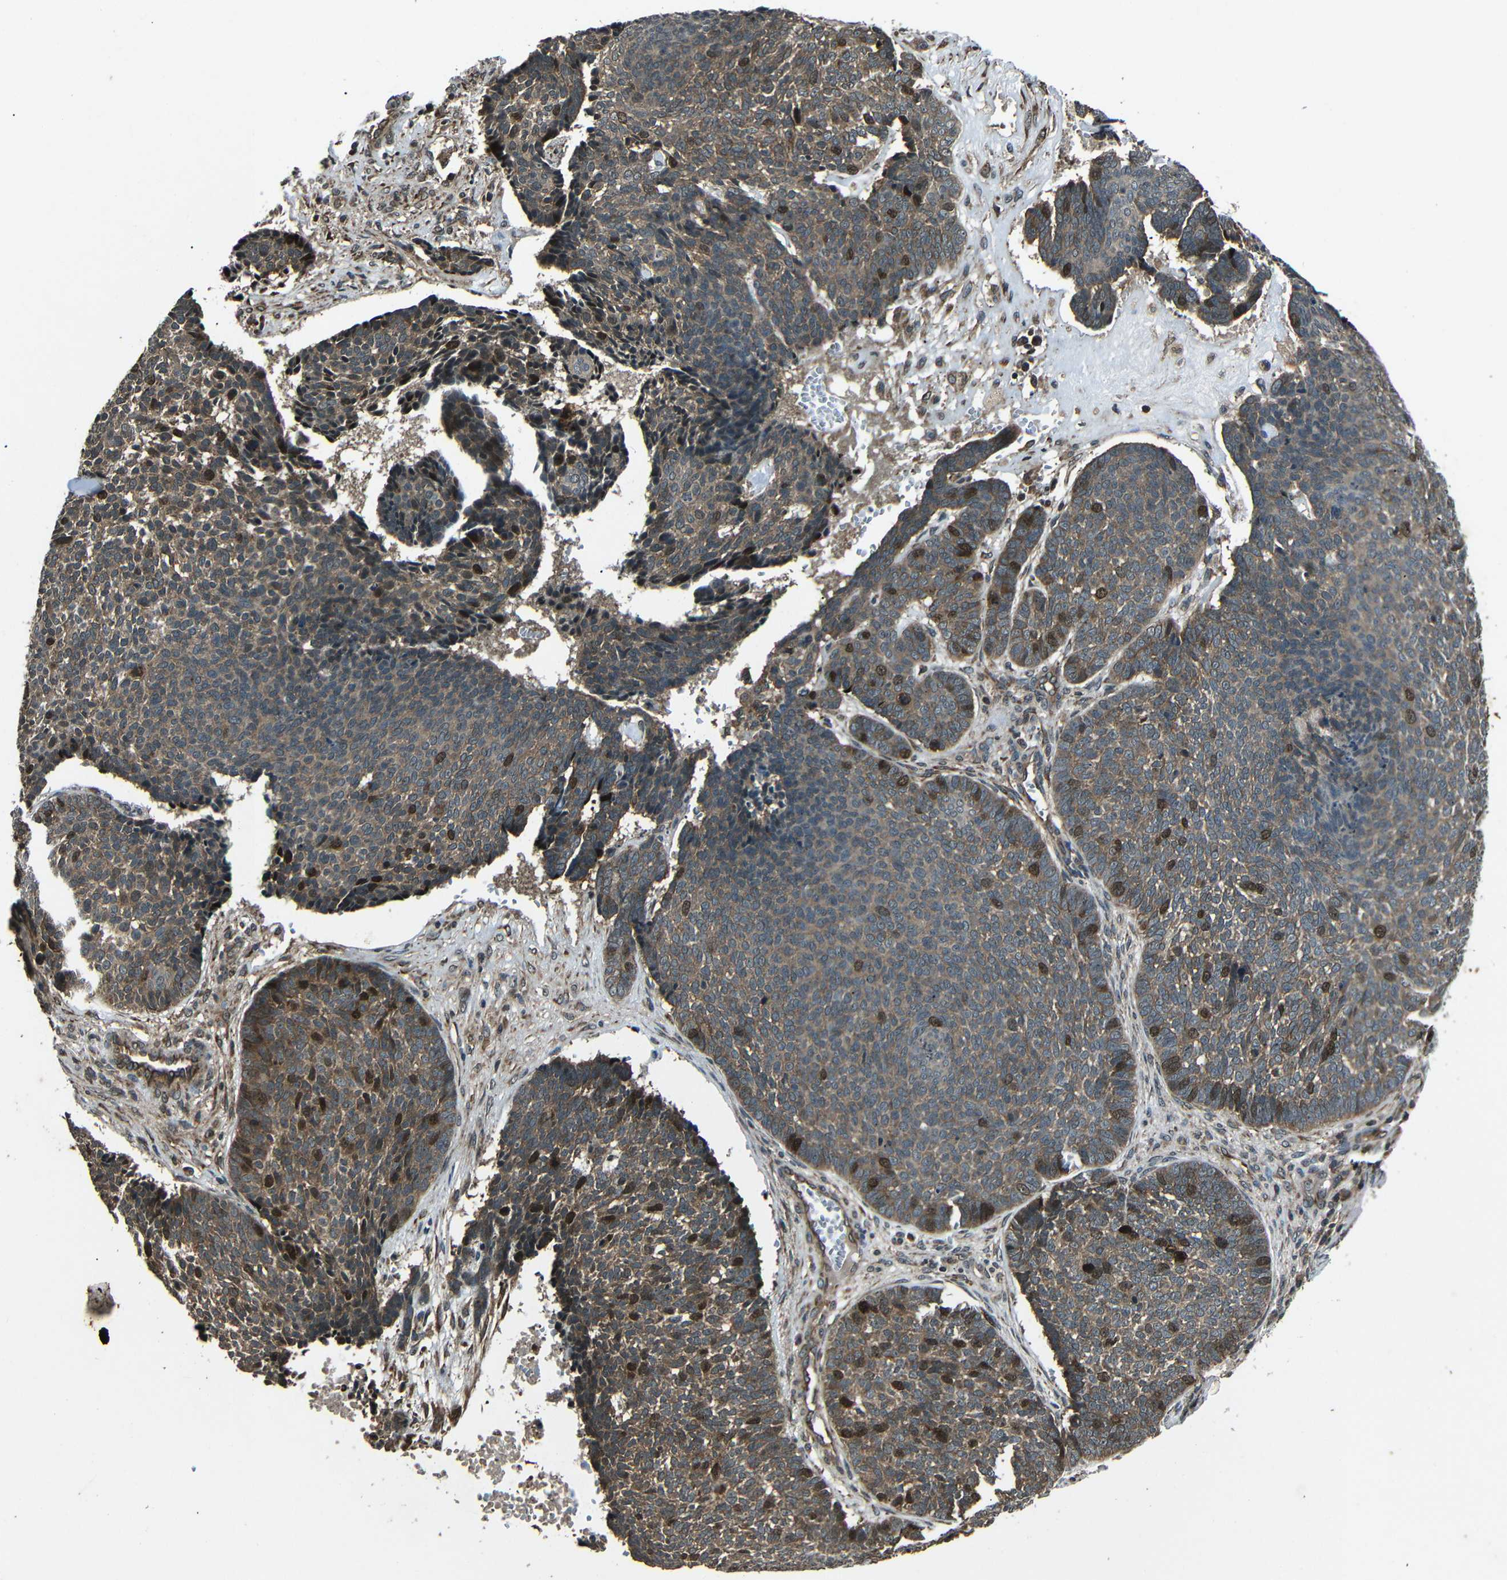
{"staining": {"intensity": "moderate", "quantity": ">75%", "location": "cytoplasmic/membranous,nuclear"}, "tissue": "skin cancer", "cell_type": "Tumor cells", "image_type": "cancer", "snomed": [{"axis": "morphology", "description": "Basal cell carcinoma"}, {"axis": "topography", "description": "Skin"}], "caption": "About >75% of tumor cells in human skin cancer (basal cell carcinoma) exhibit moderate cytoplasmic/membranous and nuclear protein staining as visualized by brown immunohistochemical staining.", "gene": "PLK2", "patient": {"sex": "male", "age": 84}}